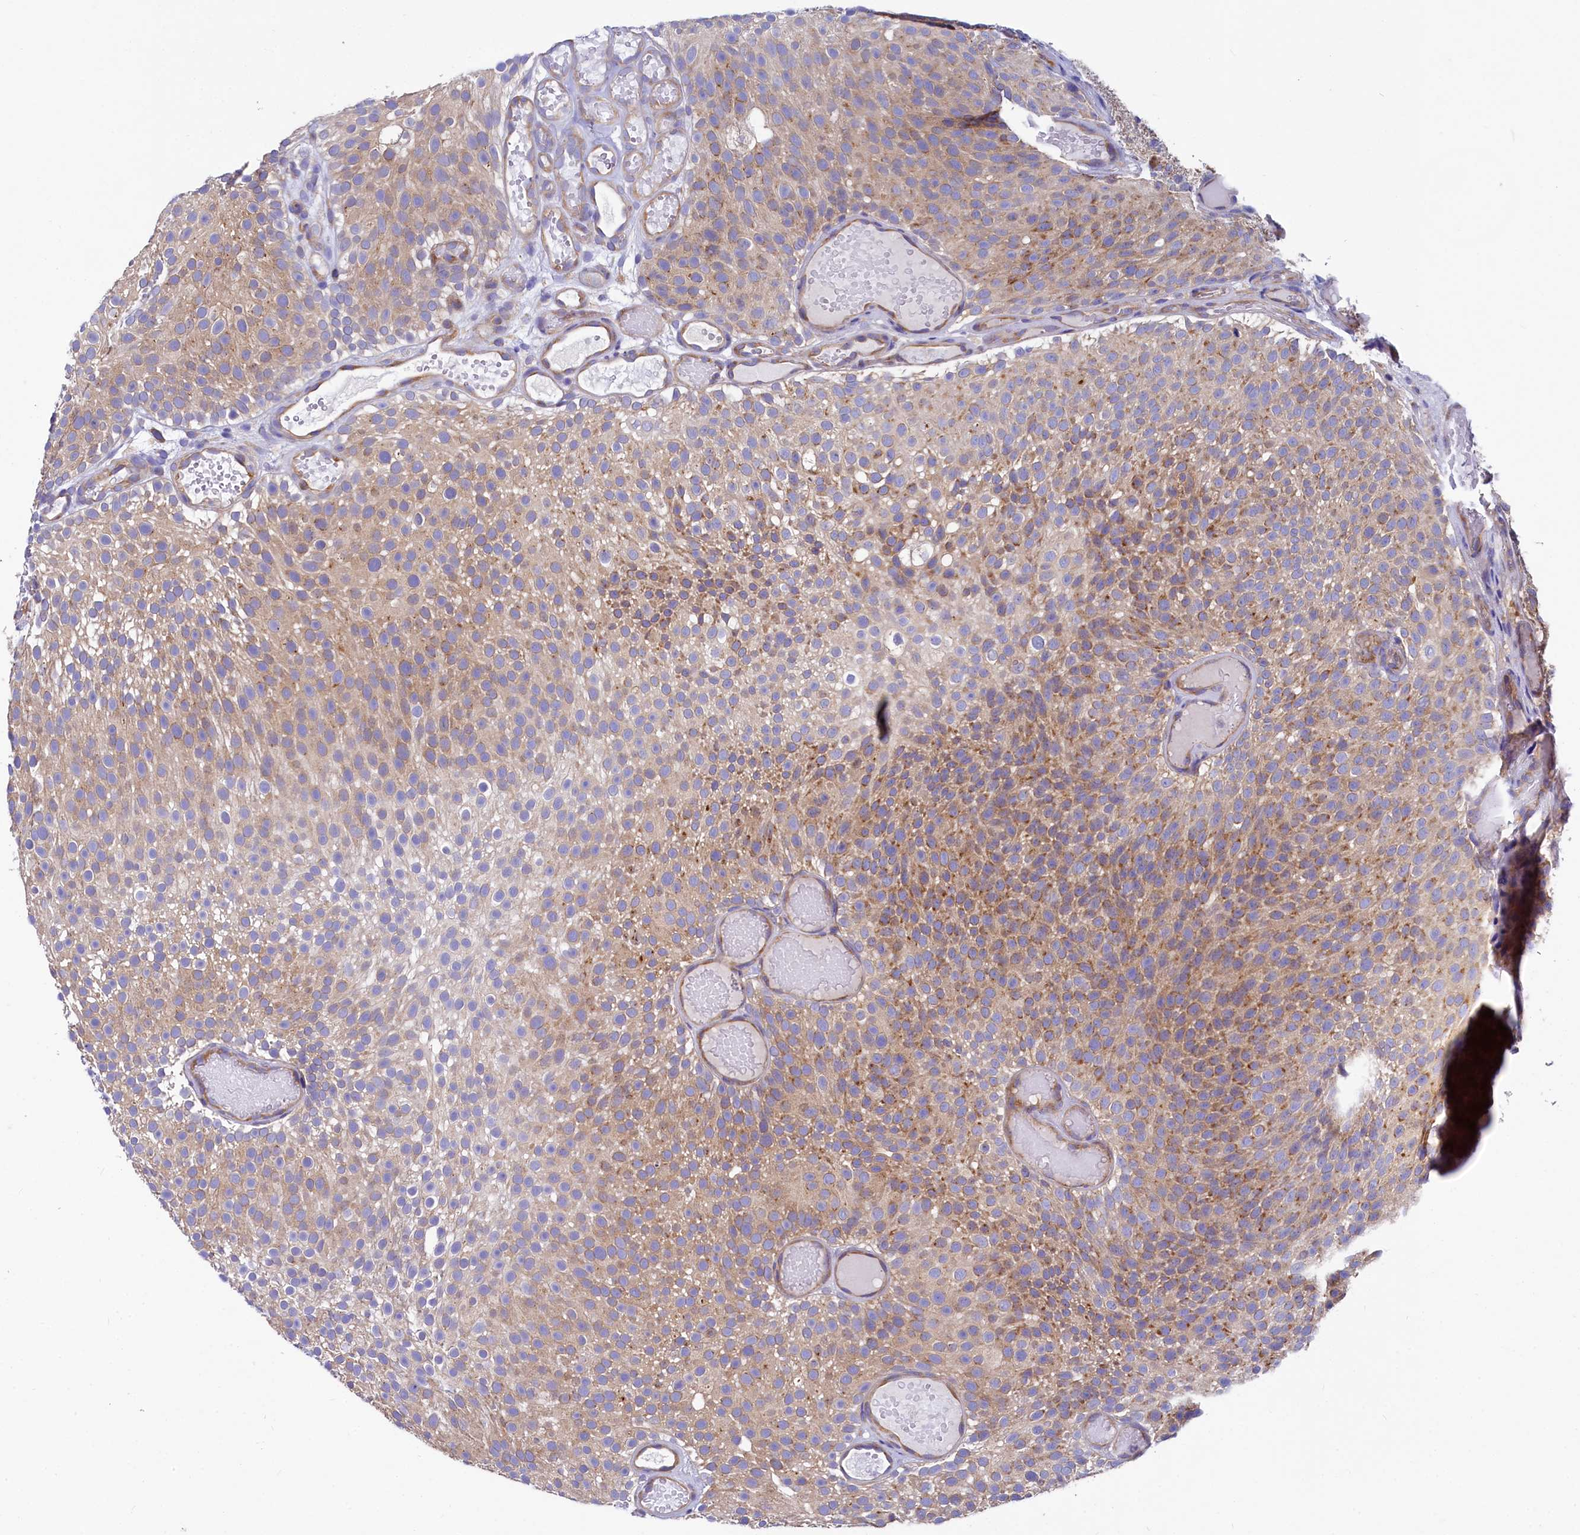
{"staining": {"intensity": "moderate", "quantity": ">75%", "location": "cytoplasmic/membranous"}, "tissue": "urothelial cancer", "cell_type": "Tumor cells", "image_type": "cancer", "snomed": [{"axis": "morphology", "description": "Urothelial carcinoma, Low grade"}, {"axis": "topography", "description": "Urinary bladder"}], "caption": "A photomicrograph showing moderate cytoplasmic/membranous expression in approximately >75% of tumor cells in low-grade urothelial carcinoma, as visualized by brown immunohistochemical staining.", "gene": "QARS1", "patient": {"sex": "male", "age": 78}}